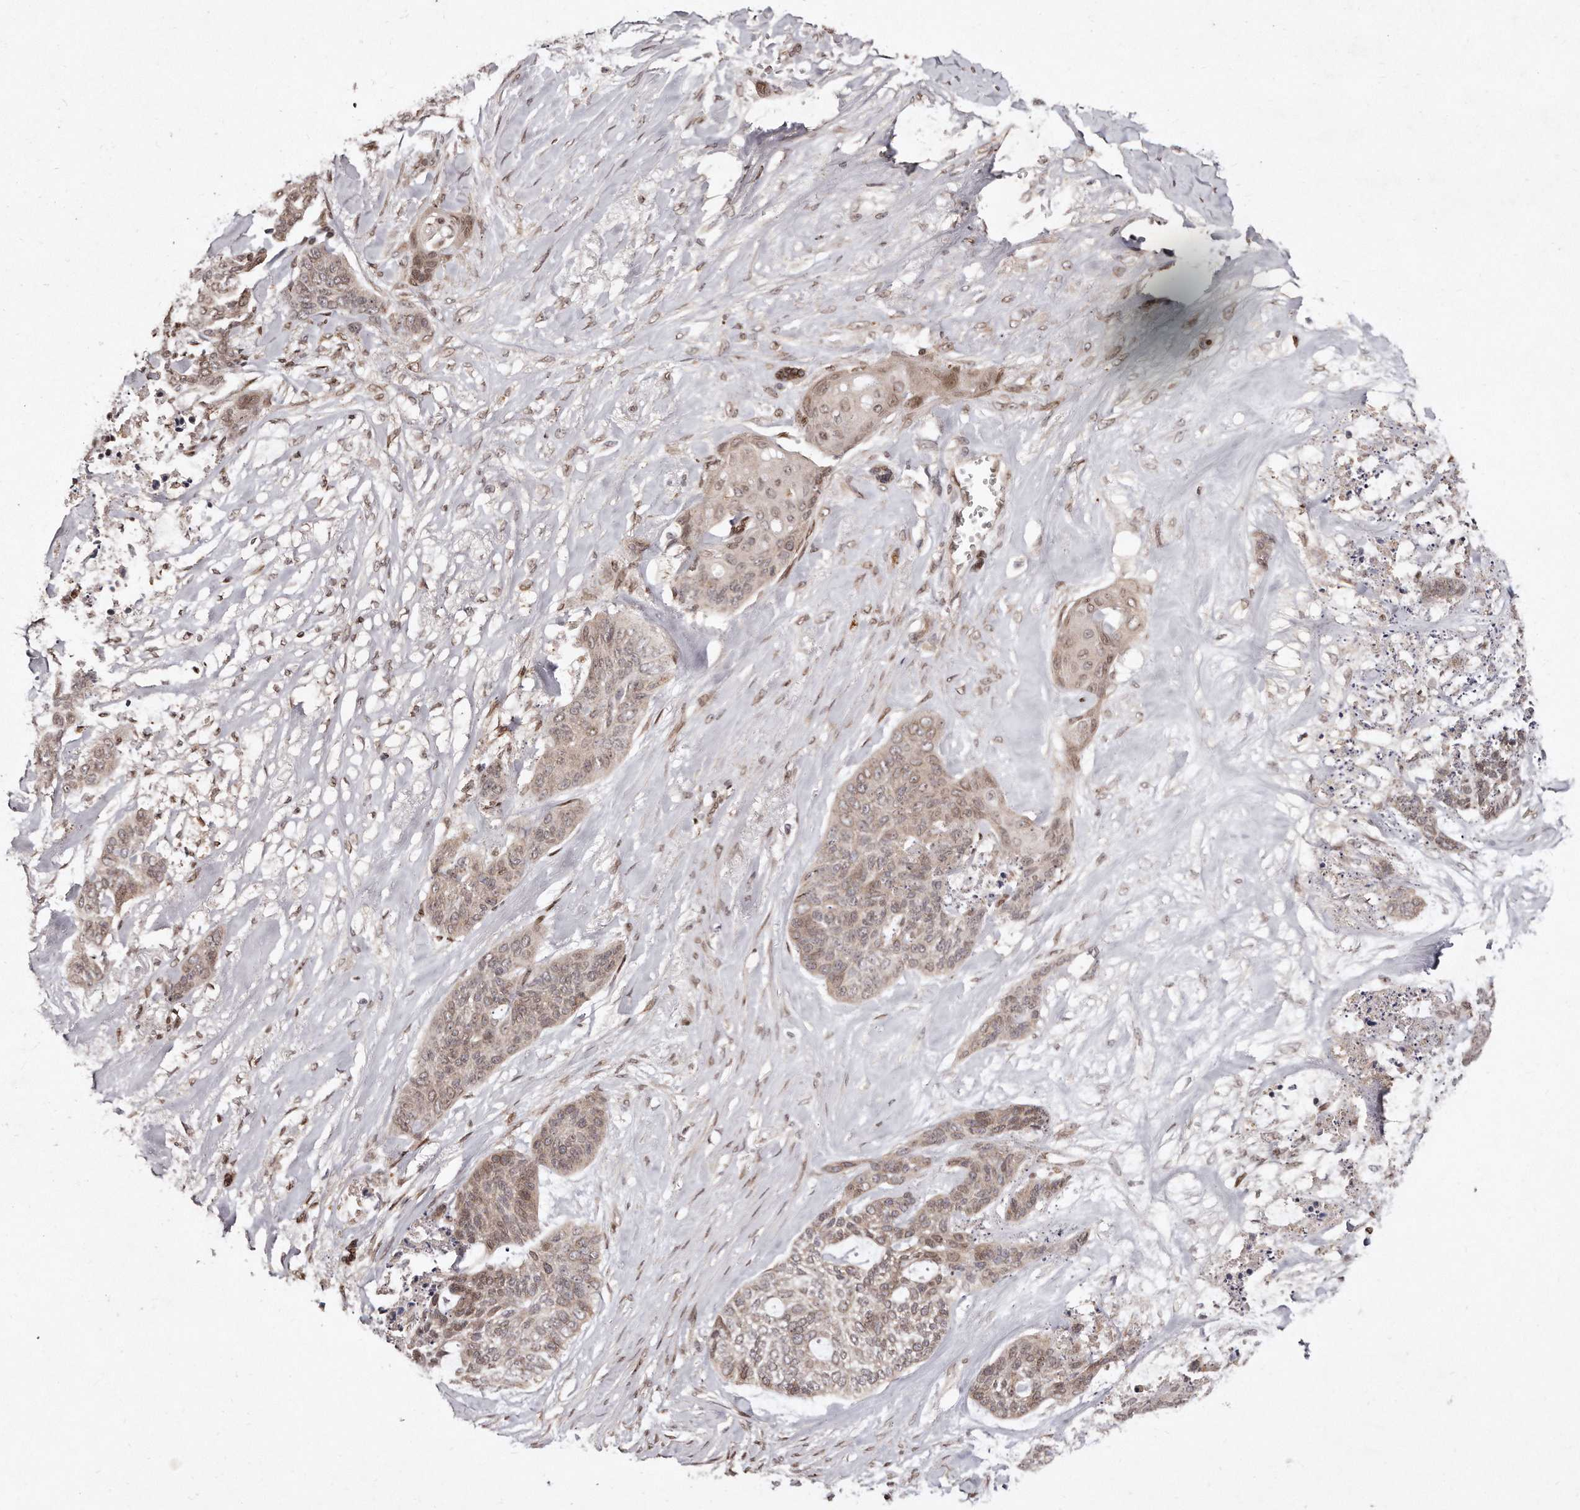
{"staining": {"intensity": "weak", "quantity": ">75%", "location": "cytoplasmic/membranous,nuclear"}, "tissue": "skin cancer", "cell_type": "Tumor cells", "image_type": "cancer", "snomed": [{"axis": "morphology", "description": "Basal cell carcinoma"}, {"axis": "topography", "description": "Skin"}], "caption": "Protein staining displays weak cytoplasmic/membranous and nuclear positivity in about >75% of tumor cells in basal cell carcinoma (skin).", "gene": "HASPIN", "patient": {"sex": "female", "age": 64}}